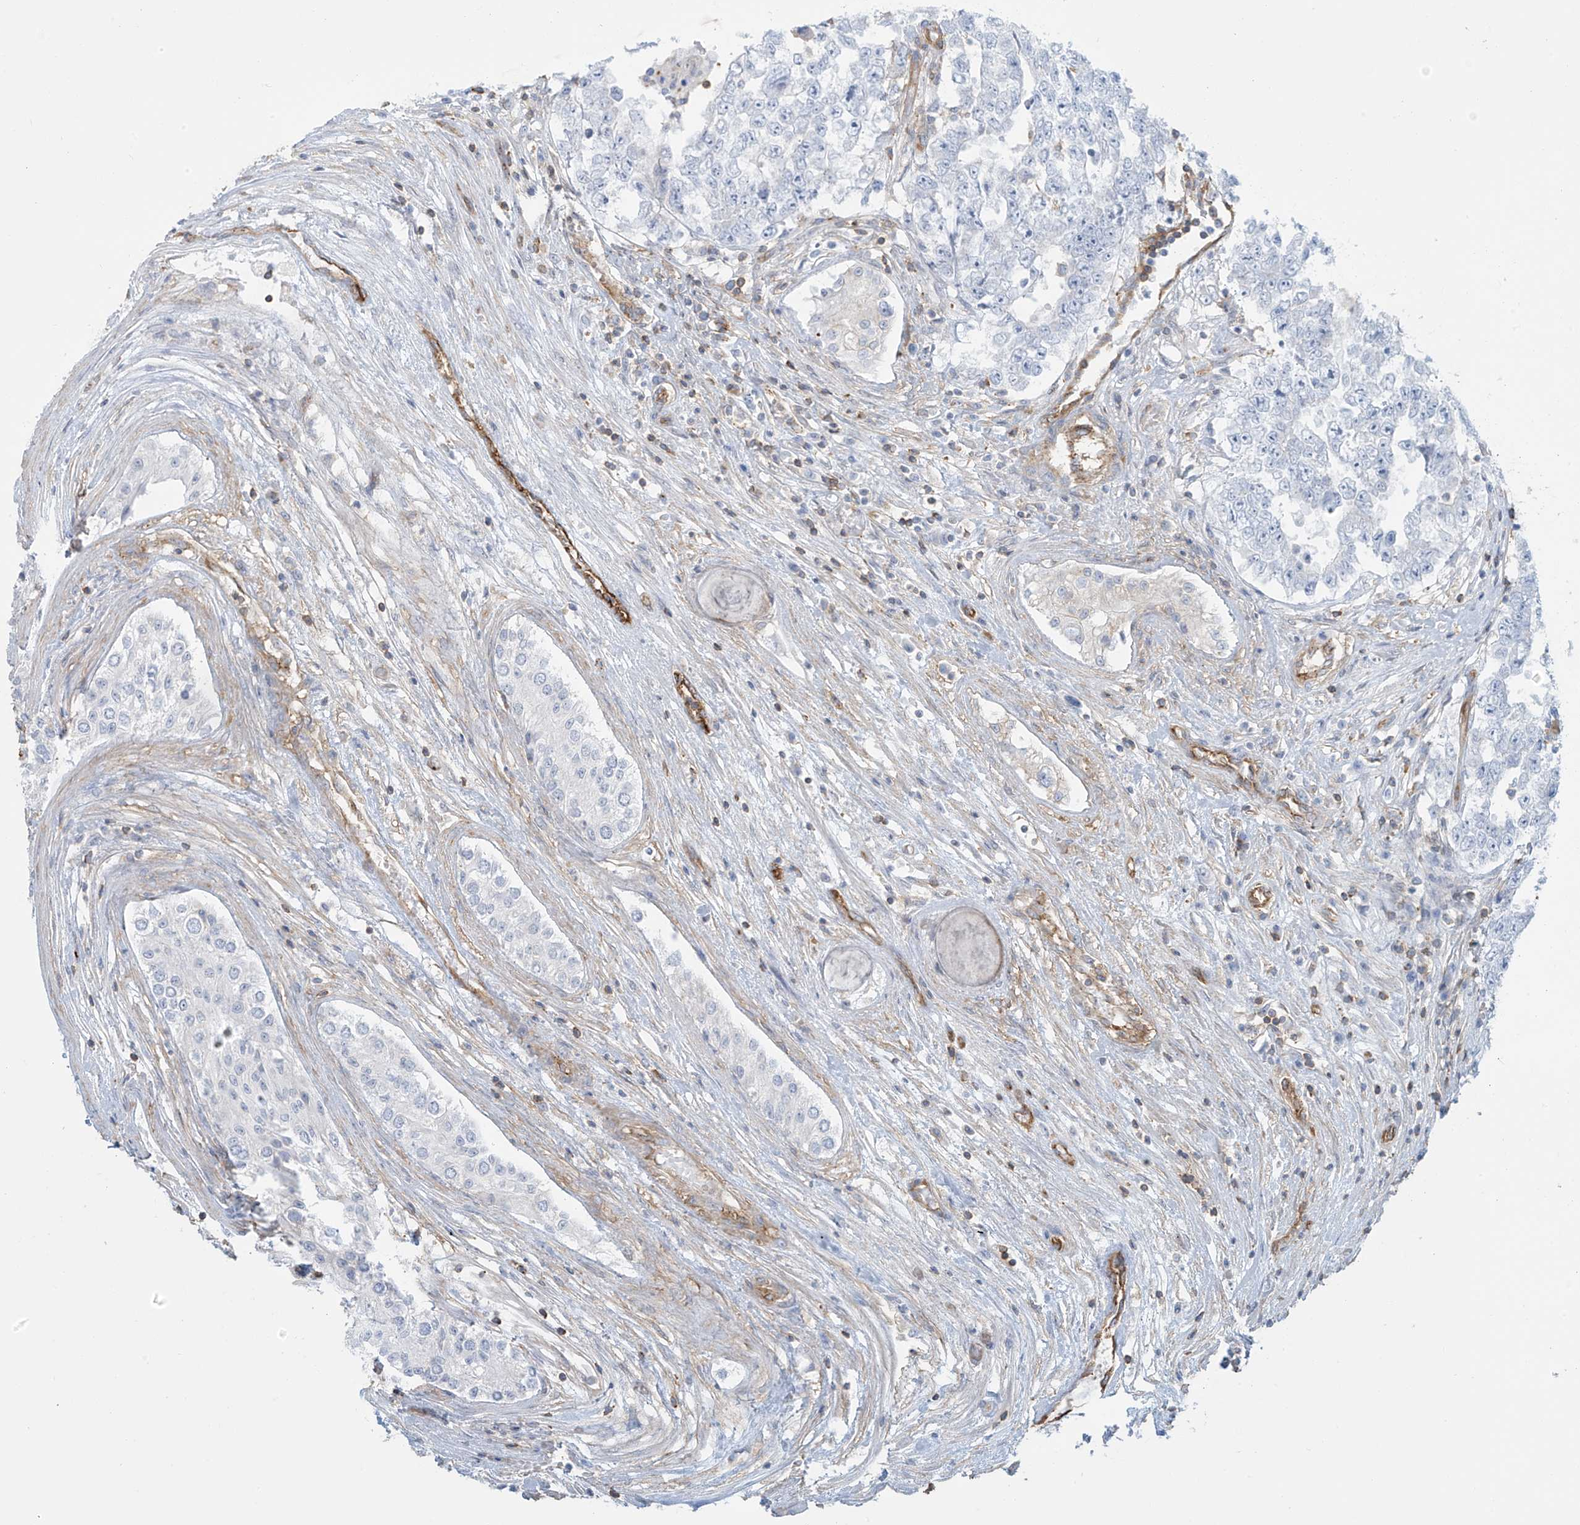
{"staining": {"intensity": "negative", "quantity": "none", "location": "none"}, "tissue": "testis cancer", "cell_type": "Tumor cells", "image_type": "cancer", "snomed": [{"axis": "morphology", "description": "Carcinoma, Embryonal, NOS"}, {"axis": "topography", "description": "Testis"}], "caption": "Tumor cells show no significant positivity in testis cancer (embryonal carcinoma).", "gene": "ZNF846", "patient": {"sex": "male", "age": 25}}